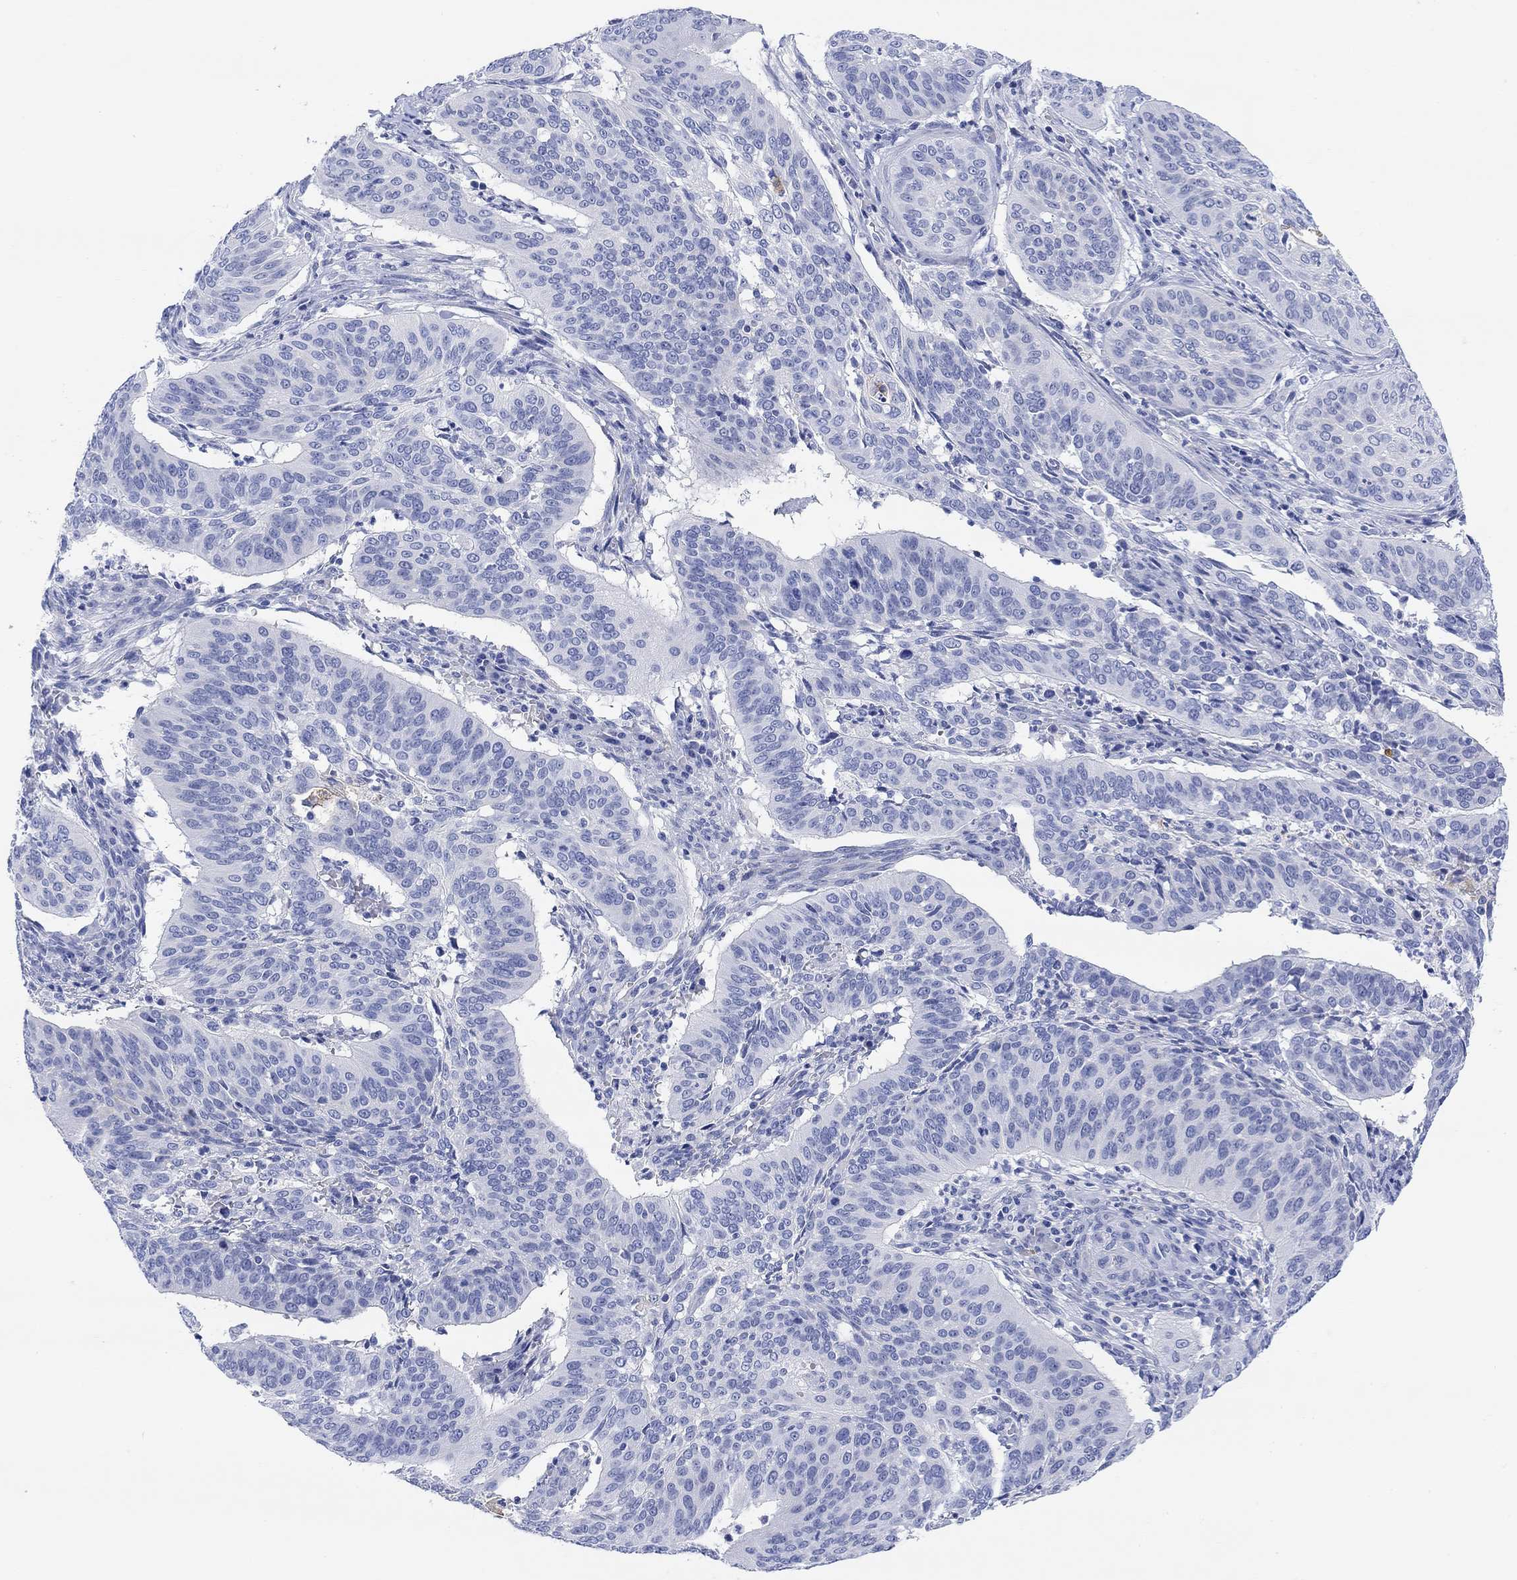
{"staining": {"intensity": "negative", "quantity": "none", "location": "none"}, "tissue": "cervical cancer", "cell_type": "Tumor cells", "image_type": "cancer", "snomed": [{"axis": "morphology", "description": "Normal tissue, NOS"}, {"axis": "morphology", "description": "Squamous cell carcinoma, NOS"}, {"axis": "topography", "description": "Cervix"}], "caption": "Tumor cells show no significant protein expression in cervical squamous cell carcinoma. Brightfield microscopy of IHC stained with DAB (3,3'-diaminobenzidine) (brown) and hematoxylin (blue), captured at high magnification.", "gene": "XIRP2", "patient": {"sex": "female", "age": 39}}